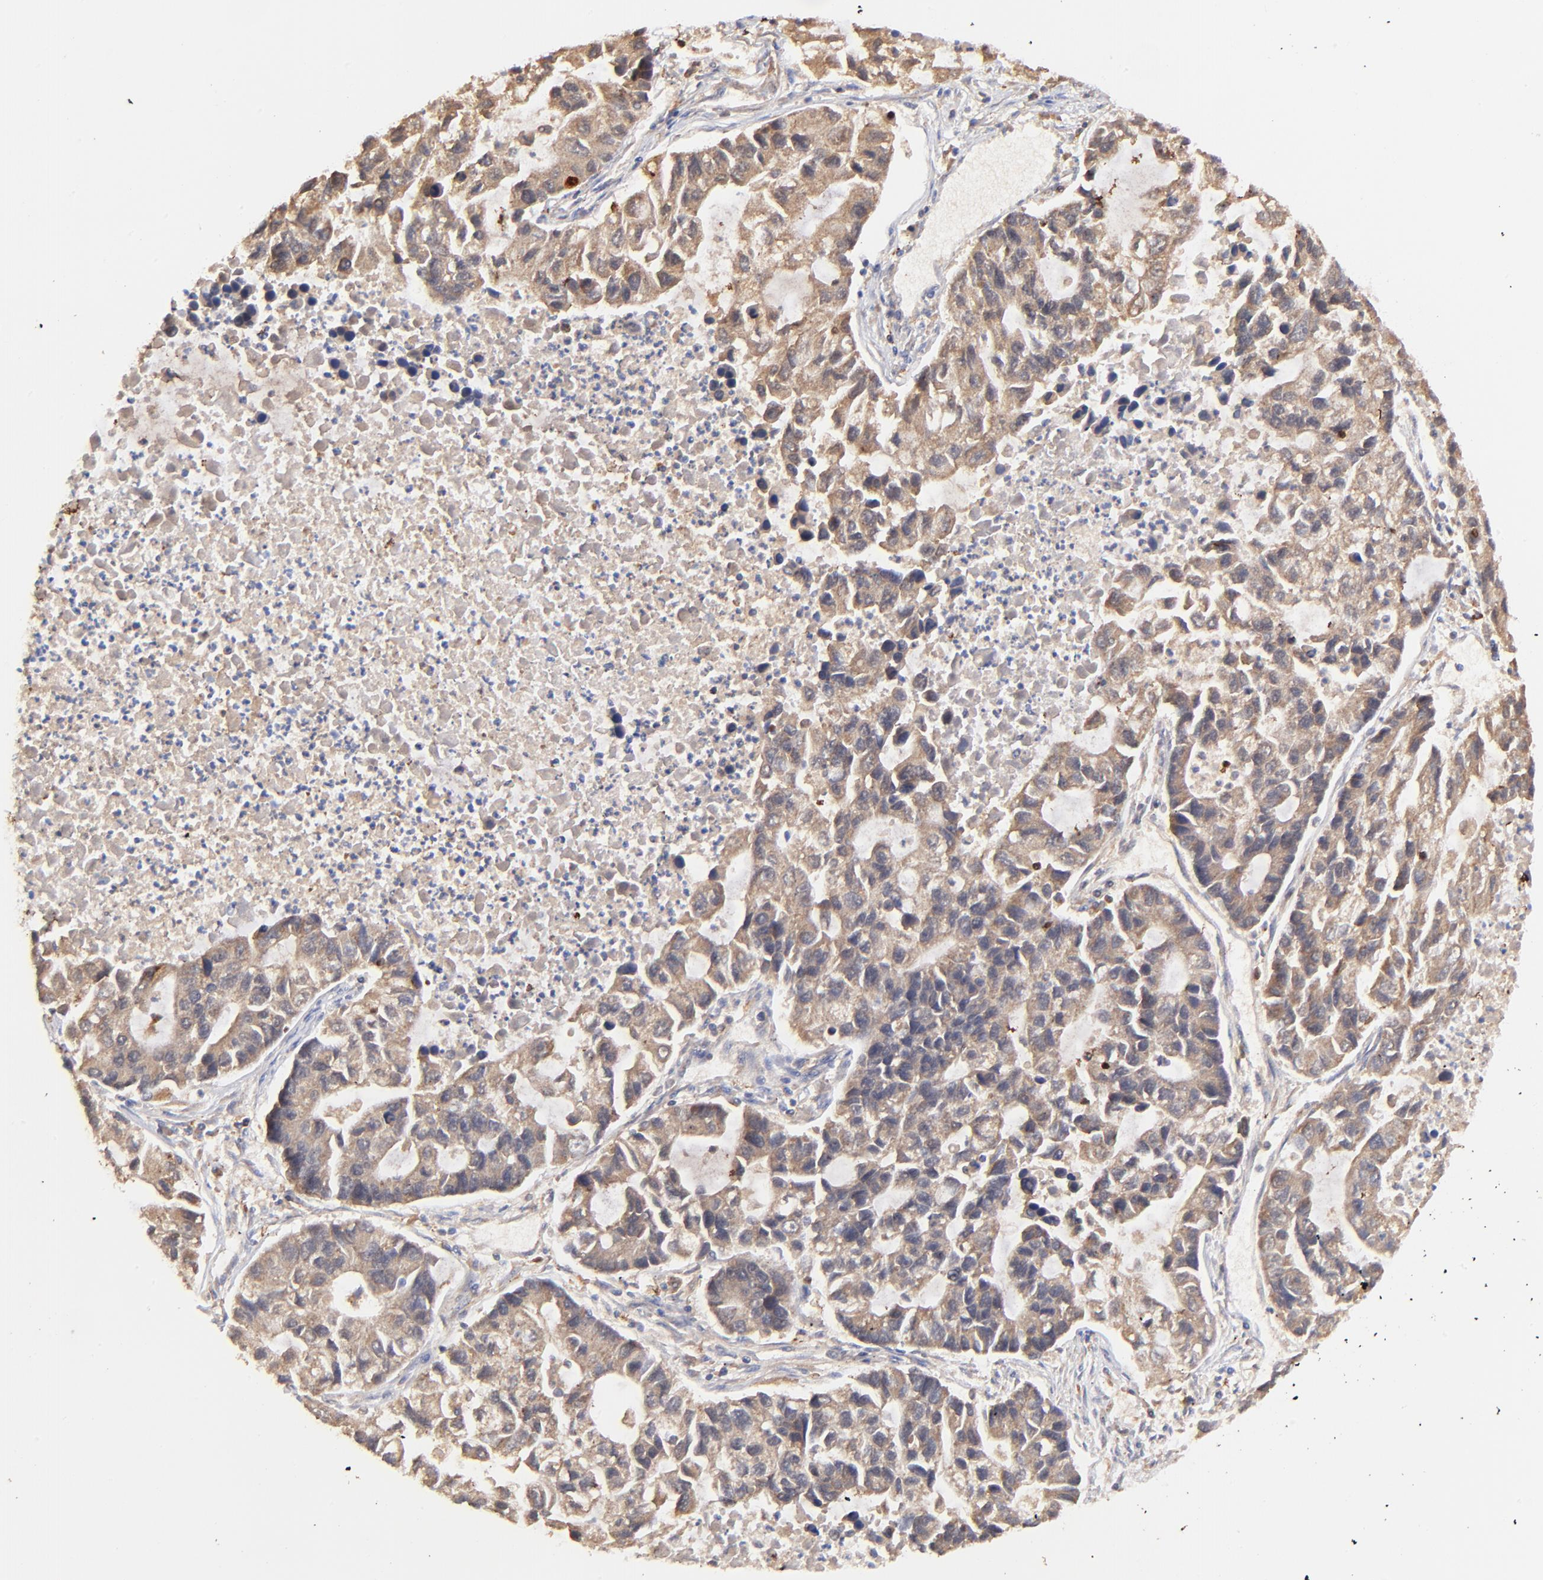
{"staining": {"intensity": "moderate", "quantity": ">75%", "location": "cytoplasmic/membranous"}, "tissue": "lung cancer", "cell_type": "Tumor cells", "image_type": "cancer", "snomed": [{"axis": "morphology", "description": "Adenocarcinoma, NOS"}, {"axis": "topography", "description": "Lung"}], "caption": "Immunohistochemistry (IHC) staining of lung cancer (adenocarcinoma), which shows medium levels of moderate cytoplasmic/membranous expression in approximately >75% of tumor cells indicating moderate cytoplasmic/membranous protein positivity. The staining was performed using DAB (brown) for protein detection and nuclei were counterstained in hematoxylin (blue).", "gene": "IGLV7-43", "patient": {"sex": "female", "age": 51}}